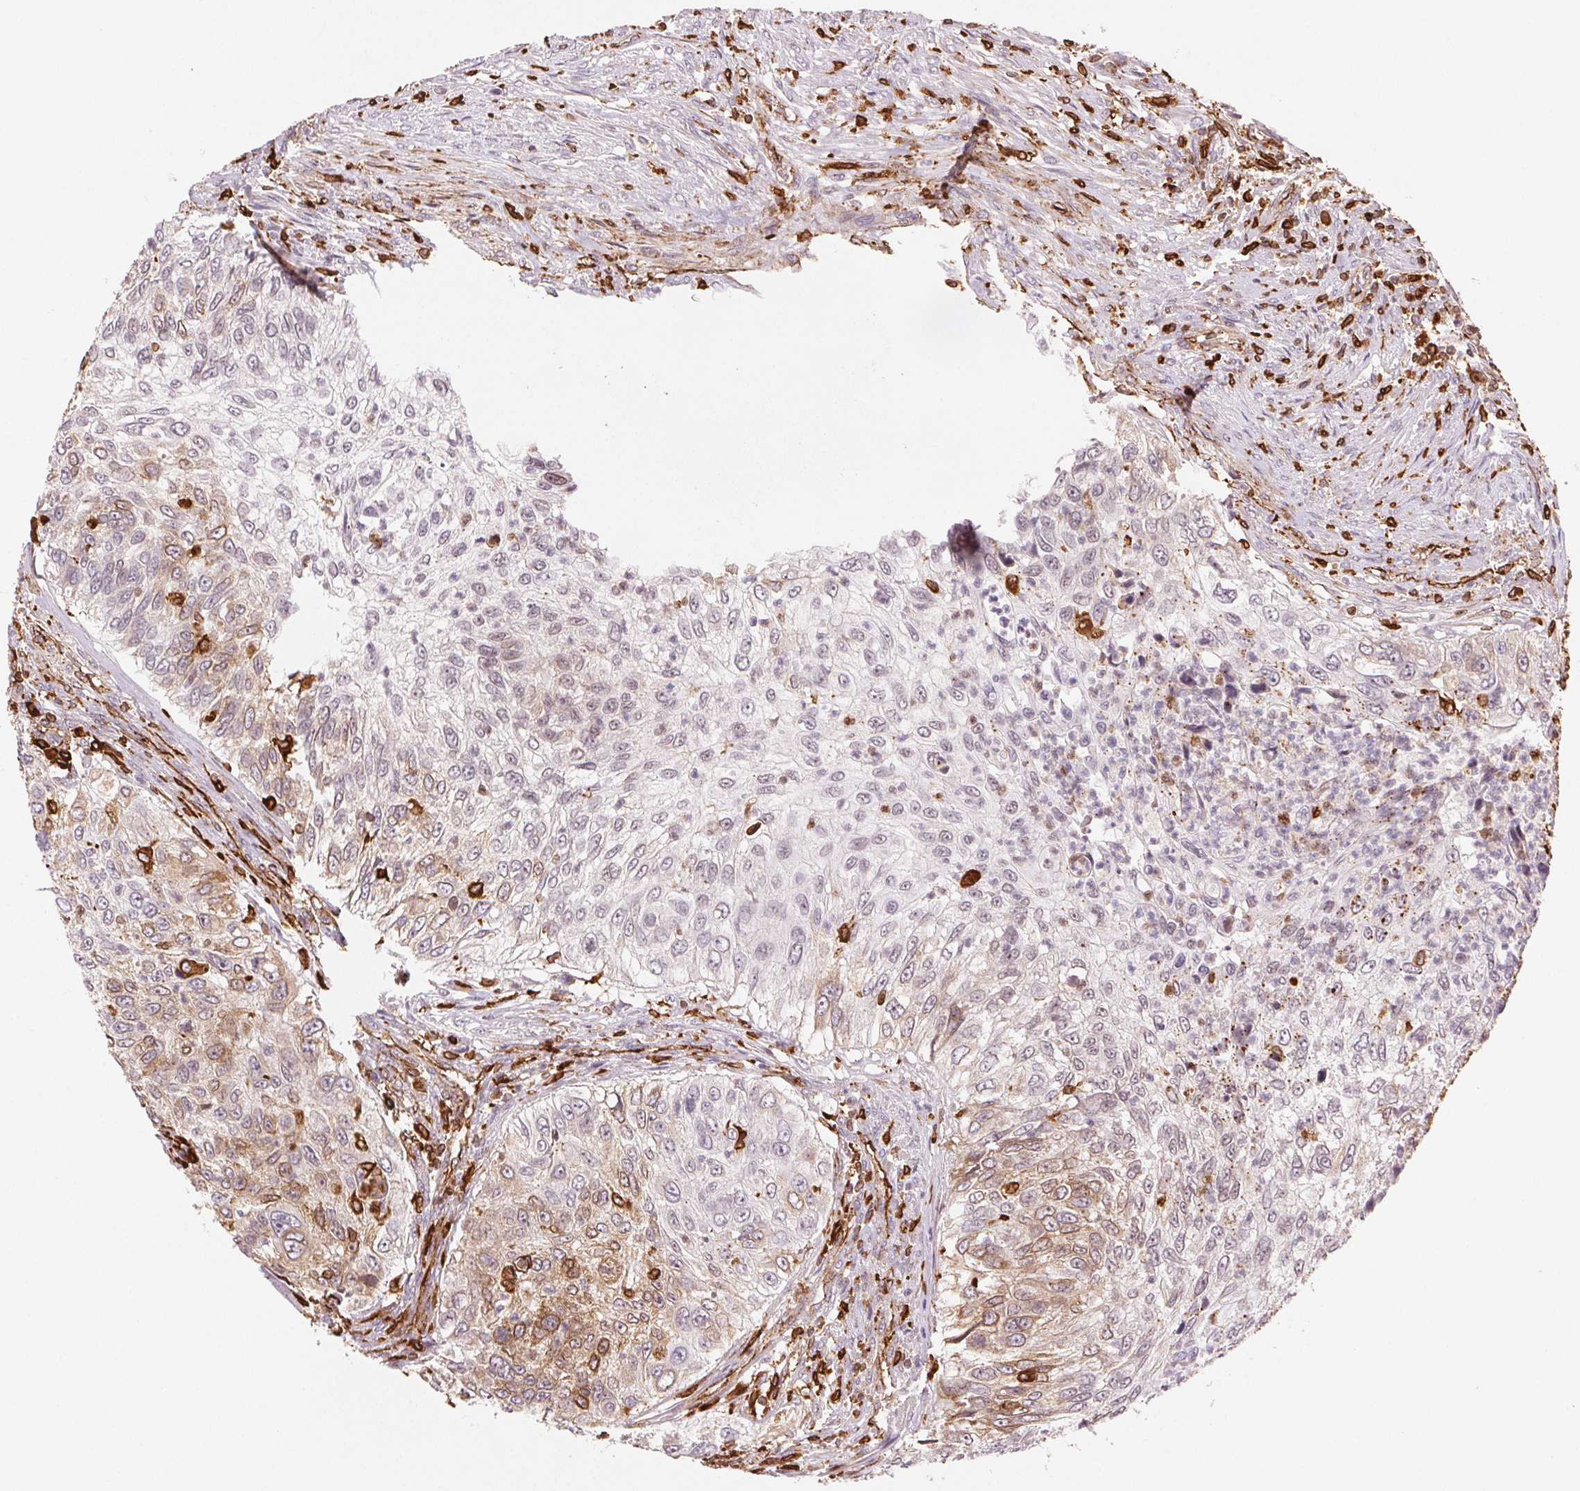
{"staining": {"intensity": "moderate", "quantity": "<25%", "location": "cytoplasmic/membranous"}, "tissue": "urothelial cancer", "cell_type": "Tumor cells", "image_type": "cancer", "snomed": [{"axis": "morphology", "description": "Urothelial carcinoma, High grade"}, {"axis": "topography", "description": "Urinary bladder"}], "caption": "Urothelial cancer tissue demonstrates moderate cytoplasmic/membranous positivity in about <25% of tumor cells Nuclei are stained in blue.", "gene": "RNASET2", "patient": {"sex": "female", "age": 60}}